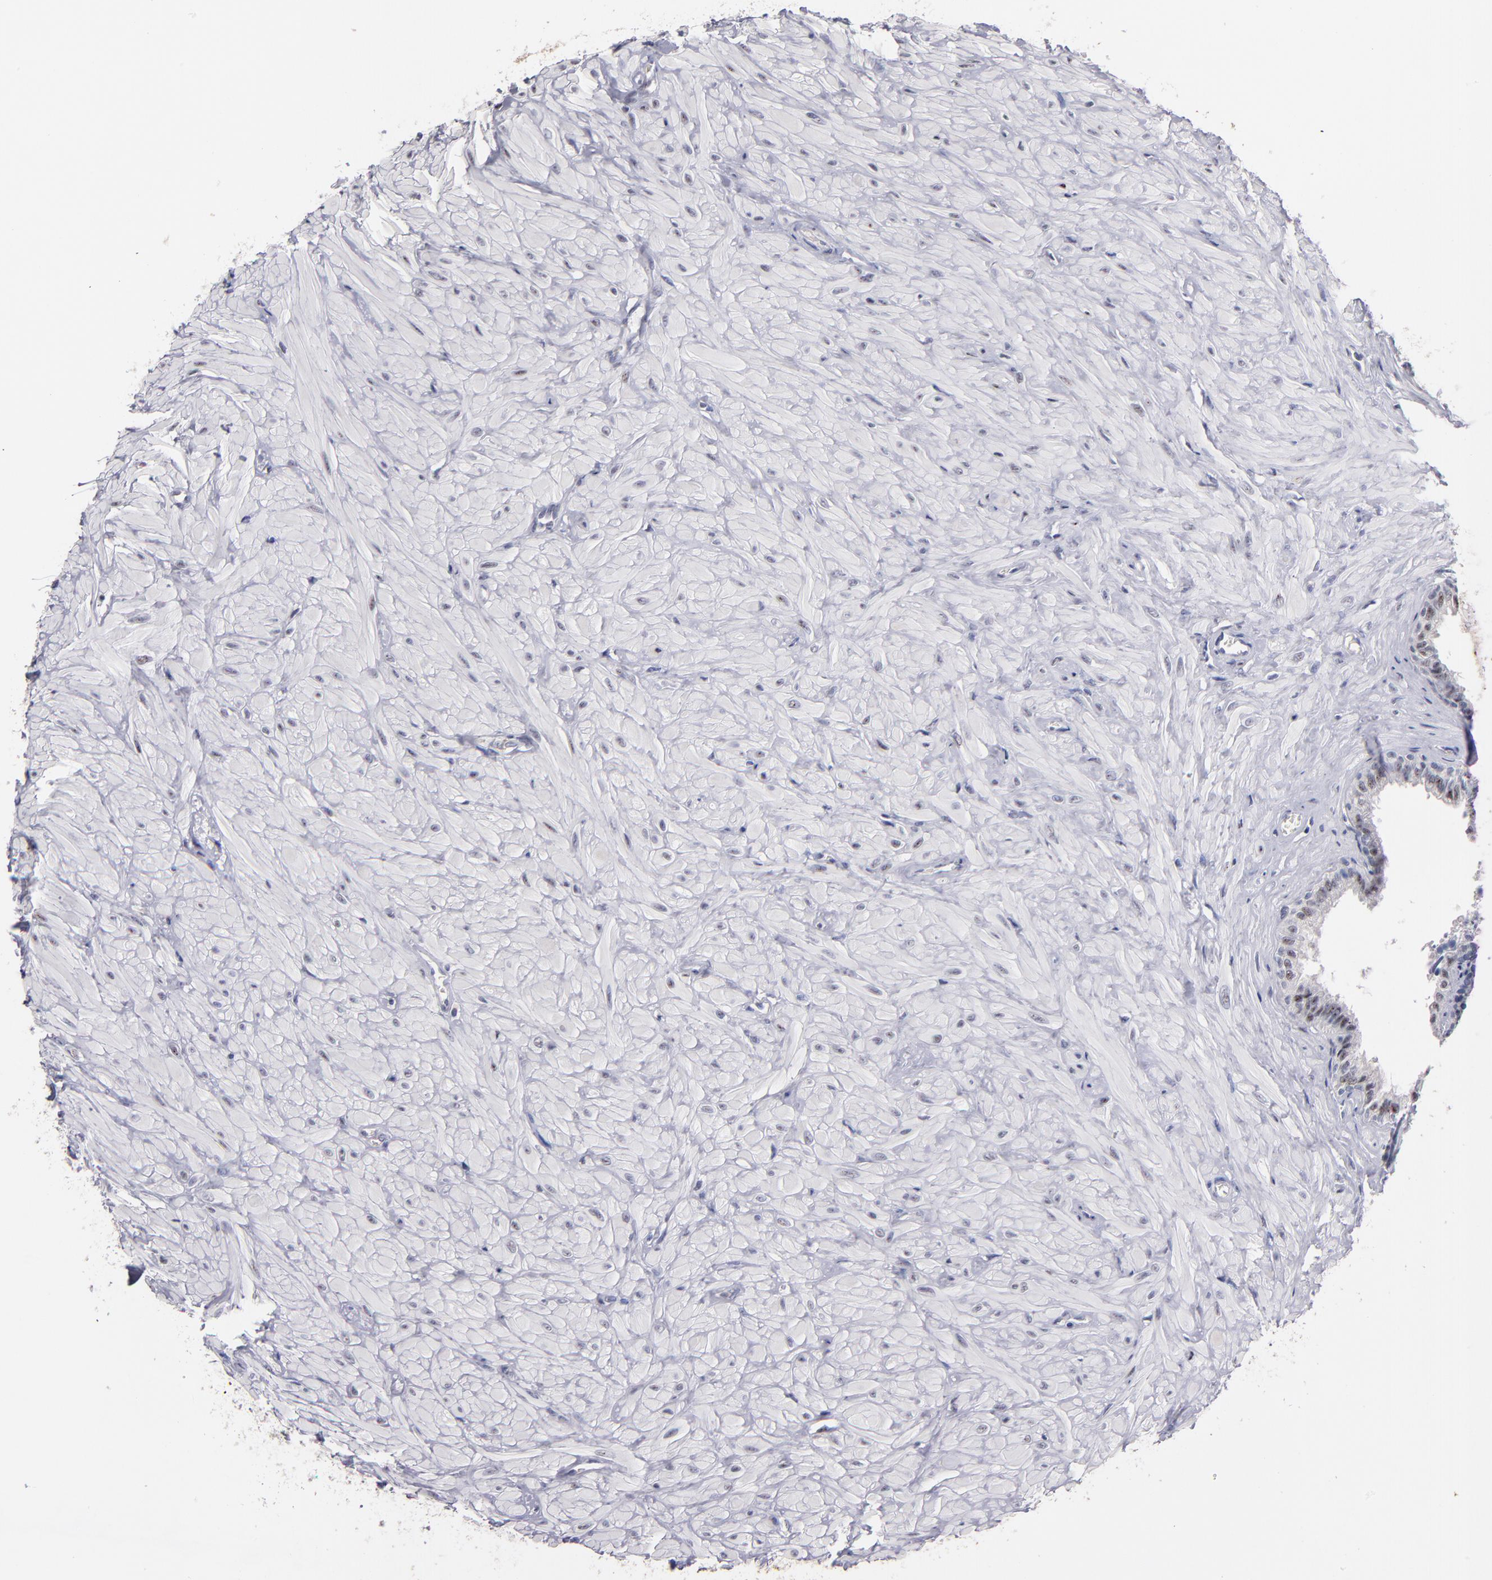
{"staining": {"intensity": "weak", "quantity": "<25%", "location": "nuclear"}, "tissue": "seminal vesicle", "cell_type": "Glandular cells", "image_type": "normal", "snomed": [{"axis": "morphology", "description": "Normal tissue, NOS"}, {"axis": "topography", "description": "Seminal veicle"}], "caption": "IHC image of benign seminal vesicle: human seminal vesicle stained with DAB demonstrates no significant protein staining in glandular cells. (DAB immunohistochemistry (IHC) visualized using brightfield microscopy, high magnification).", "gene": "RAF1", "patient": {"sex": "male", "age": 26}}